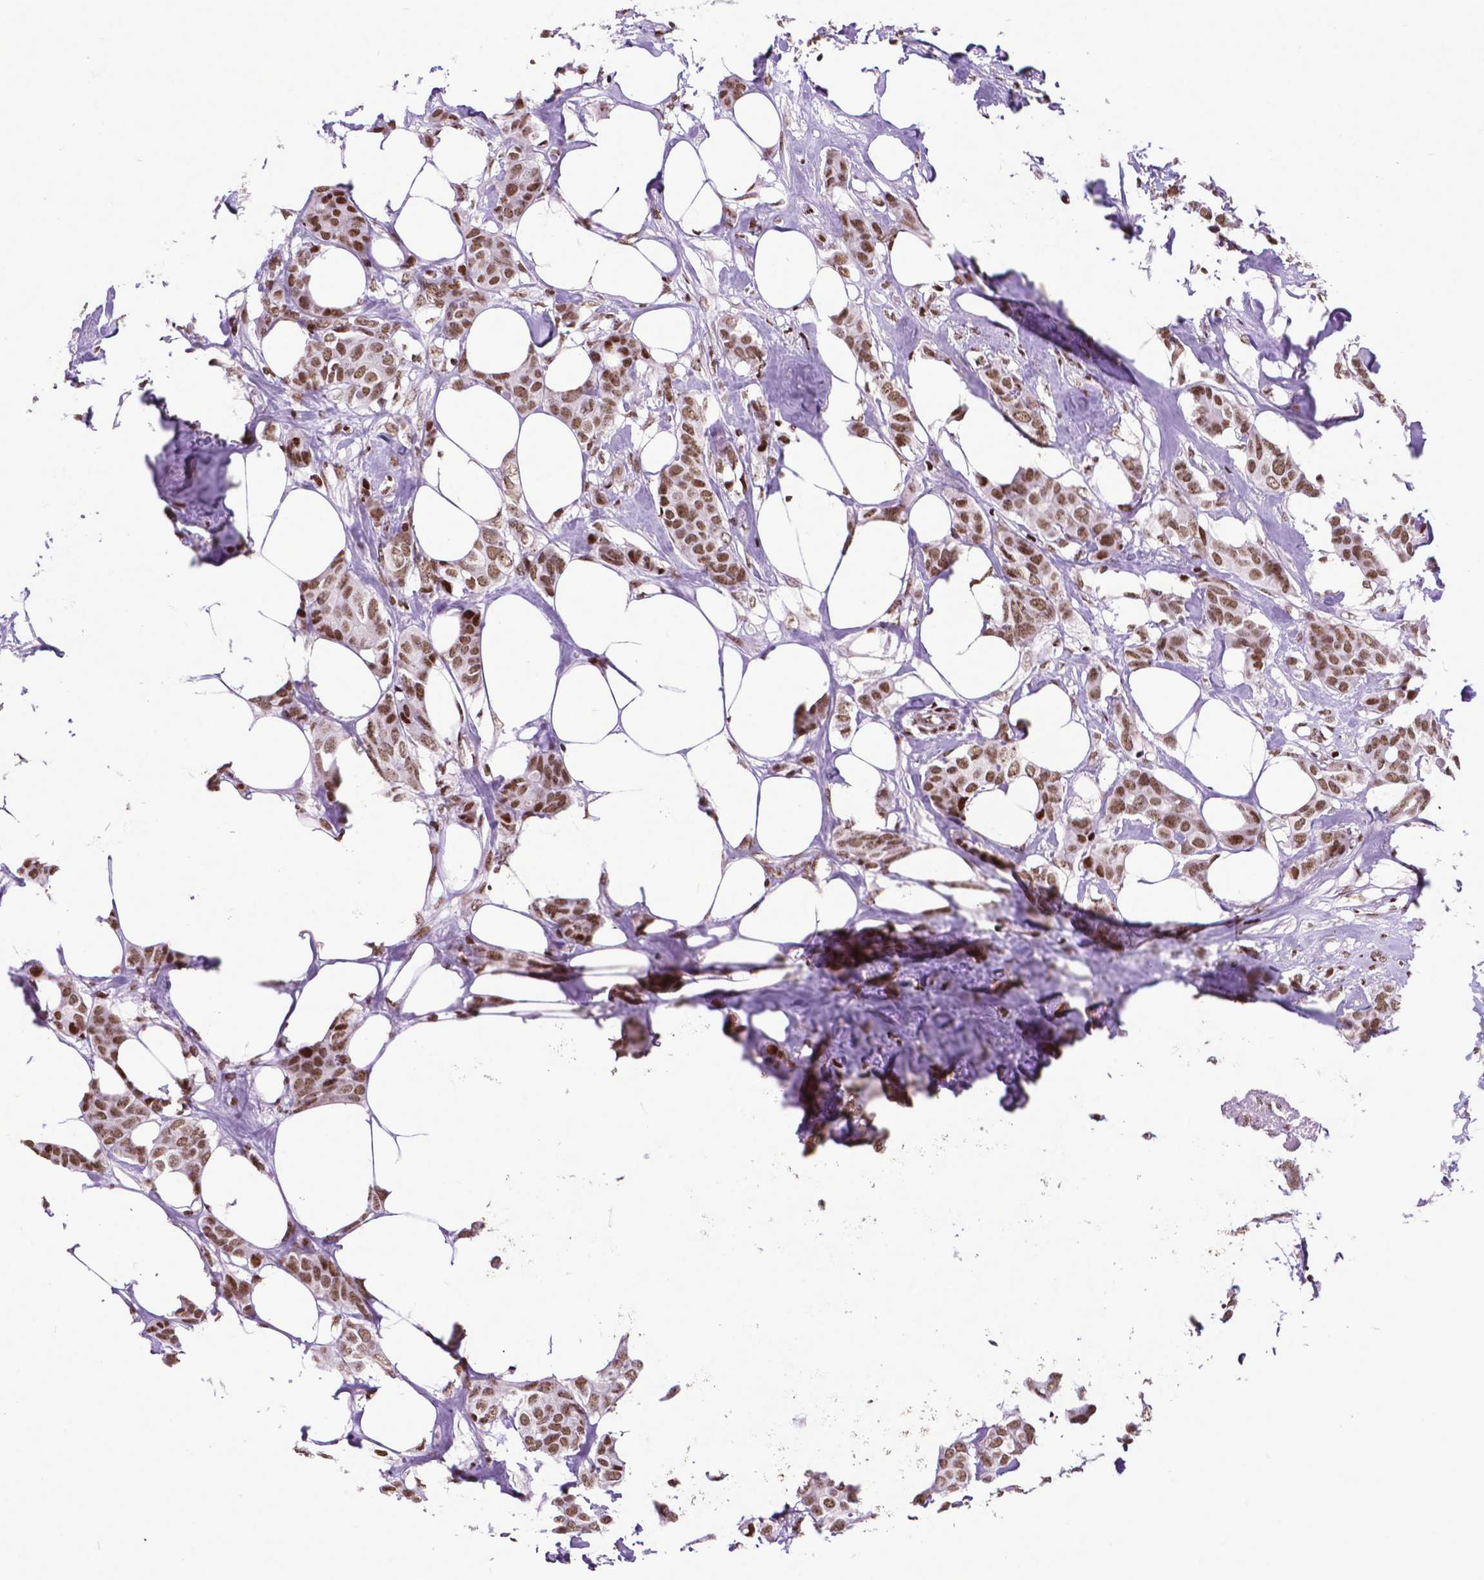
{"staining": {"intensity": "moderate", "quantity": ">75%", "location": "nuclear"}, "tissue": "breast cancer", "cell_type": "Tumor cells", "image_type": "cancer", "snomed": [{"axis": "morphology", "description": "Duct carcinoma"}, {"axis": "topography", "description": "Breast"}], "caption": "High-power microscopy captured an IHC histopathology image of invasive ductal carcinoma (breast), revealing moderate nuclear staining in about >75% of tumor cells.", "gene": "CTCF", "patient": {"sex": "female", "age": 62}}